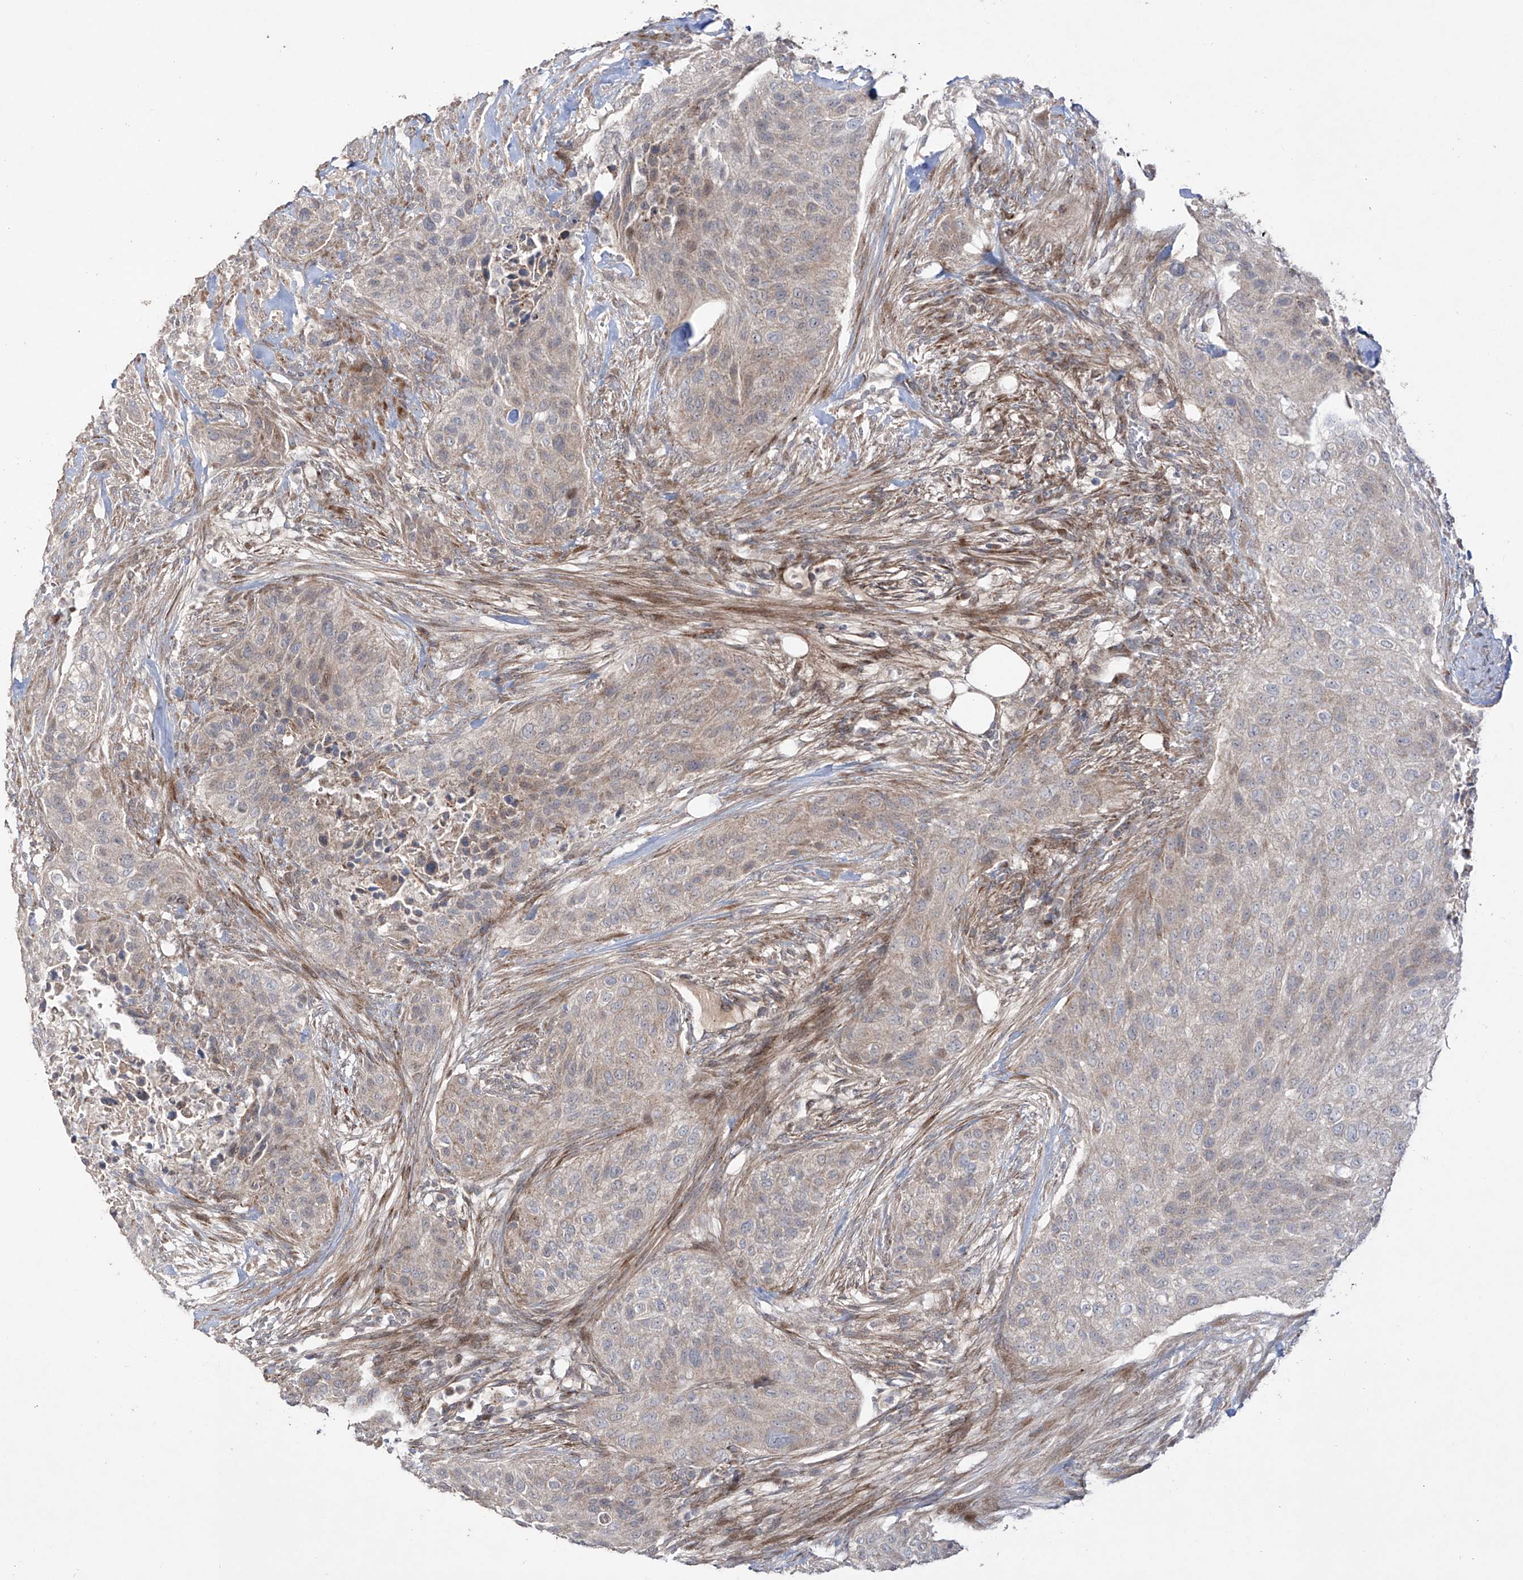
{"staining": {"intensity": "weak", "quantity": "<25%", "location": "cytoplasmic/membranous"}, "tissue": "urothelial cancer", "cell_type": "Tumor cells", "image_type": "cancer", "snomed": [{"axis": "morphology", "description": "Urothelial carcinoma, High grade"}, {"axis": "topography", "description": "Urinary bladder"}], "caption": "Tumor cells show no significant protein positivity in high-grade urothelial carcinoma. (DAB (3,3'-diaminobenzidine) immunohistochemistry with hematoxylin counter stain).", "gene": "YKT6", "patient": {"sex": "male", "age": 35}}